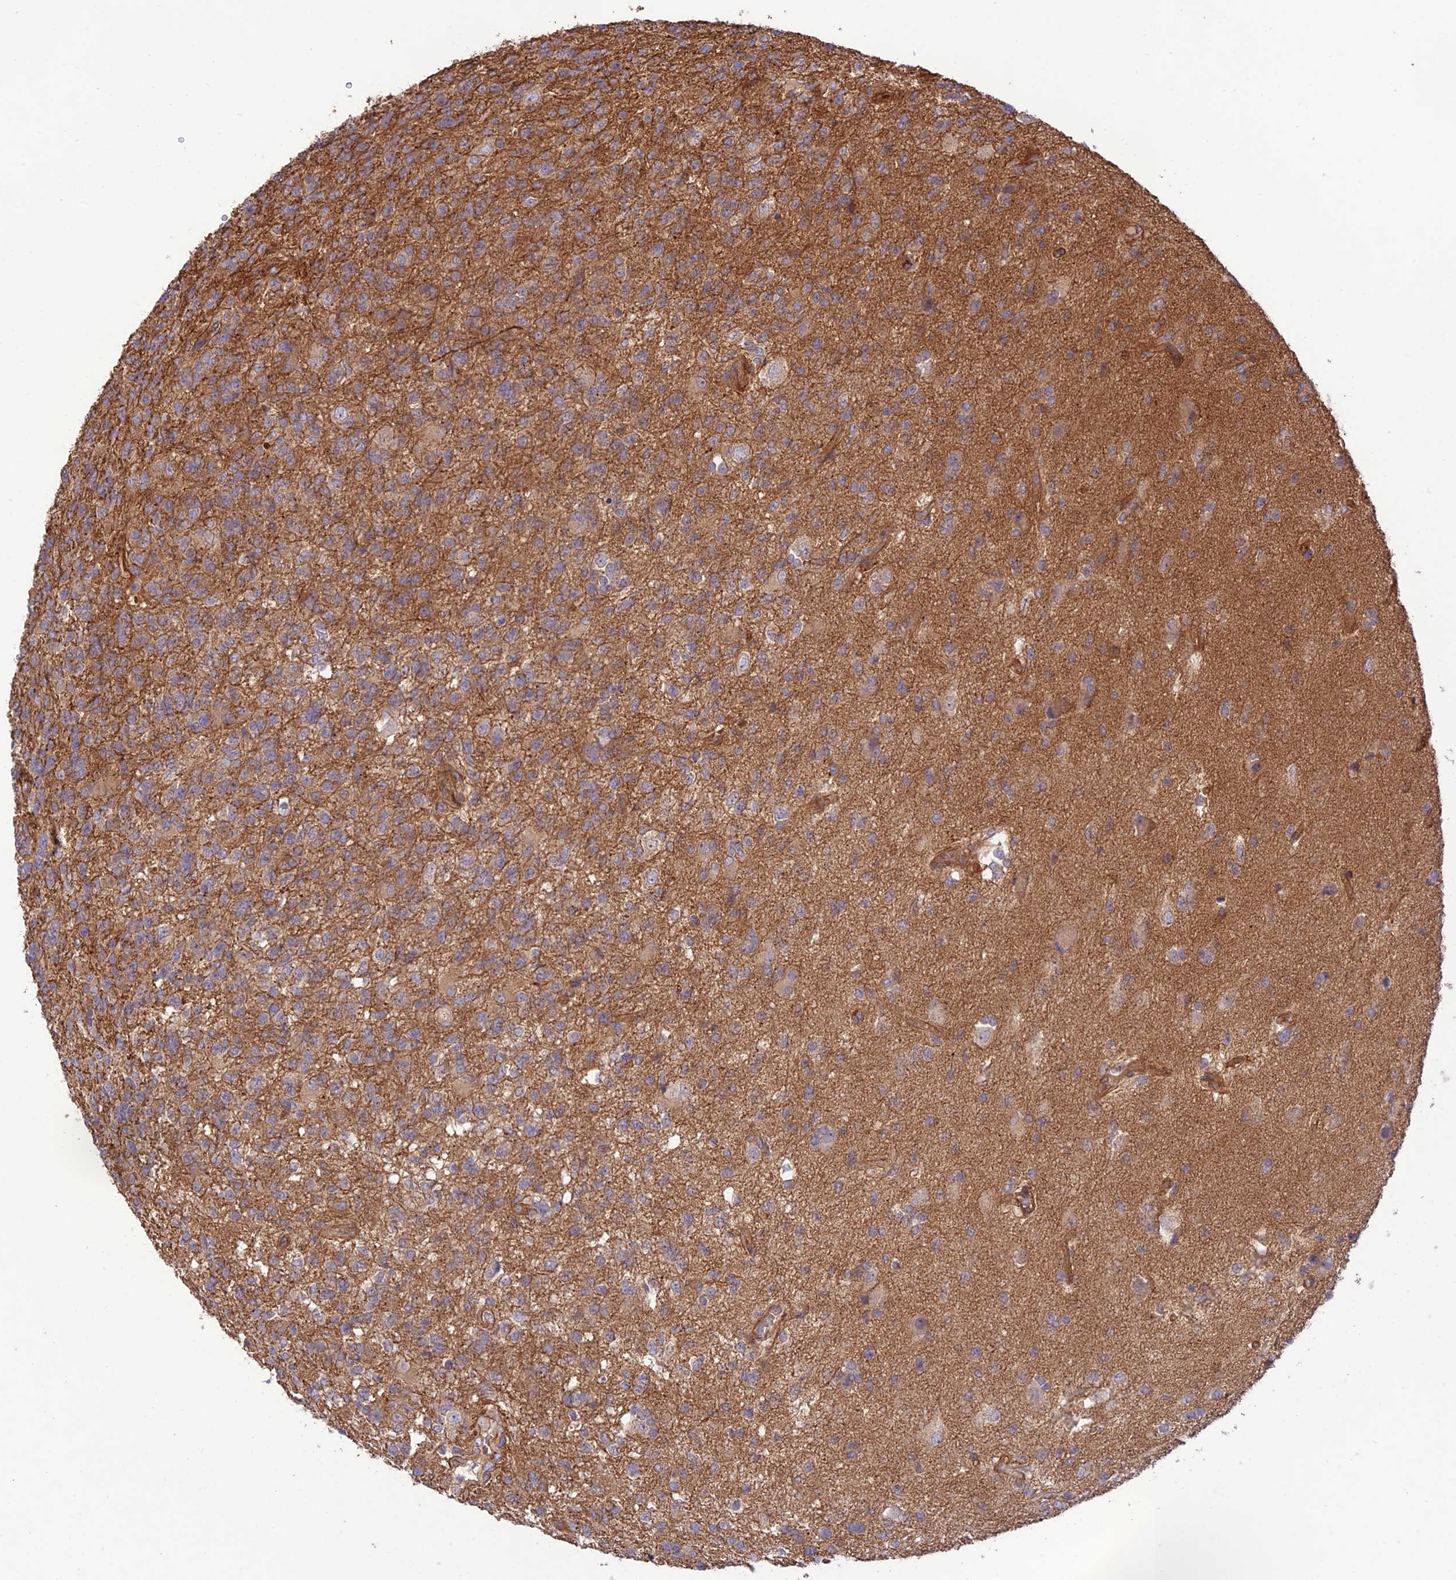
{"staining": {"intensity": "moderate", "quantity": ">75%", "location": "cytoplasmic/membranous"}, "tissue": "glioma", "cell_type": "Tumor cells", "image_type": "cancer", "snomed": [{"axis": "morphology", "description": "Glioma, malignant, High grade"}, {"axis": "topography", "description": "Brain"}], "caption": "Malignant glioma (high-grade) stained with a protein marker displays moderate staining in tumor cells.", "gene": "HOMER2", "patient": {"sex": "male", "age": 56}}